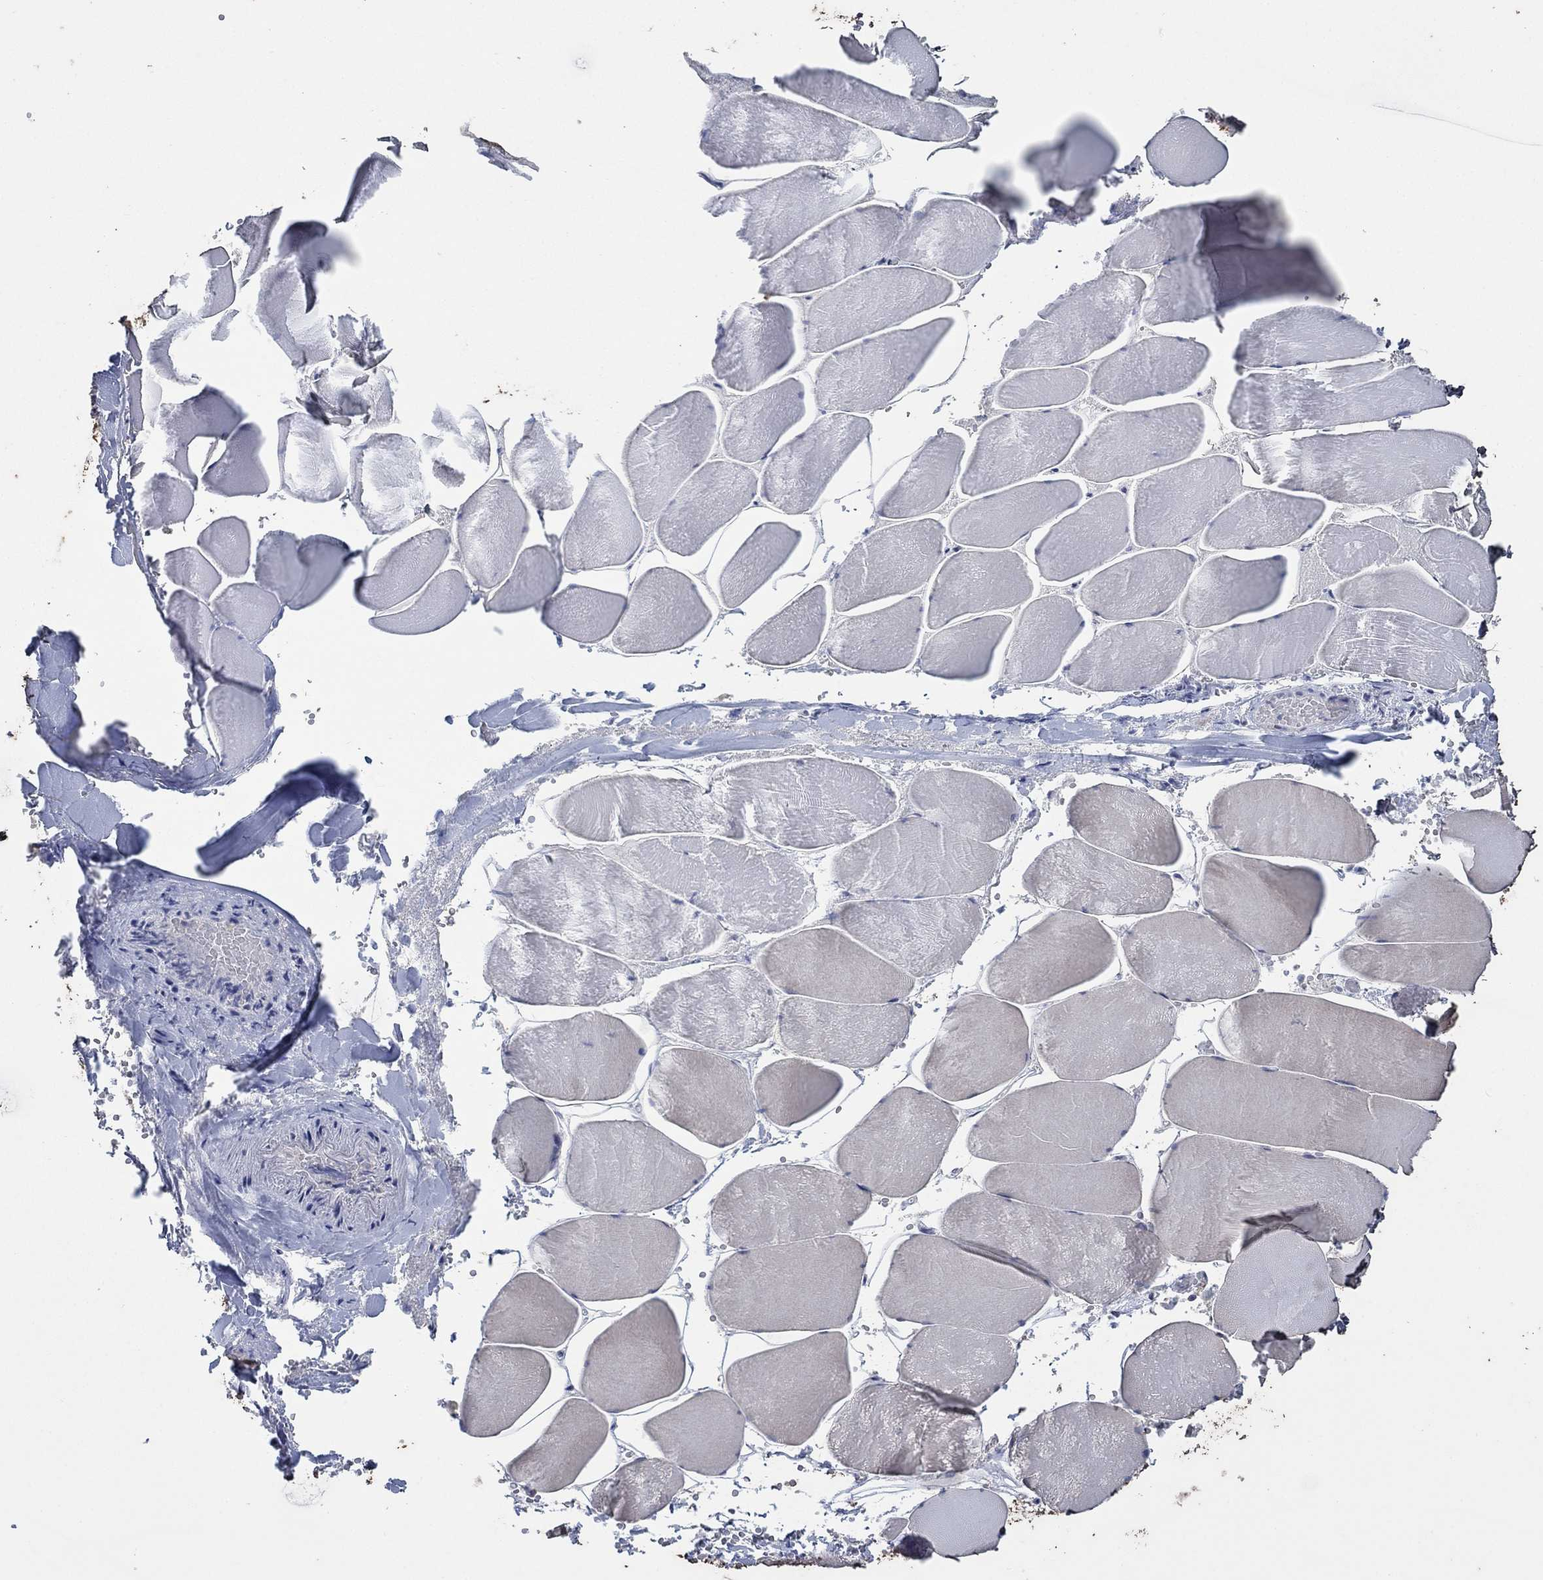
{"staining": {"intensity": "weak", "quantity": "25%-75%", "location": "cytoplasmic/membranous"}, "tissue": "skeletal muscle", "cell_type": "Myocytes", "image_type": "normal", "snomed": [{"axis": "morphology", "description": "Normal tissue, NOS"}, {"axis": "morphology", "description": "Malignant melanoma, Metastatic site"}, {"axis": "topography", "description": "Skeletal muscle"}], "caption": "Immunohistochemical staining of benign skeletal muscle exhibits 25%-75% levels of weak cytoplasmic/membranous protein expression in approximately 25%-75% of myocytes. (DAB (3,3'-diaminobenzidine) IHC with brightfield microscopy, high magnification).", "gene": "NCEH1", "patient": {"sex": "male", "age": 50}}